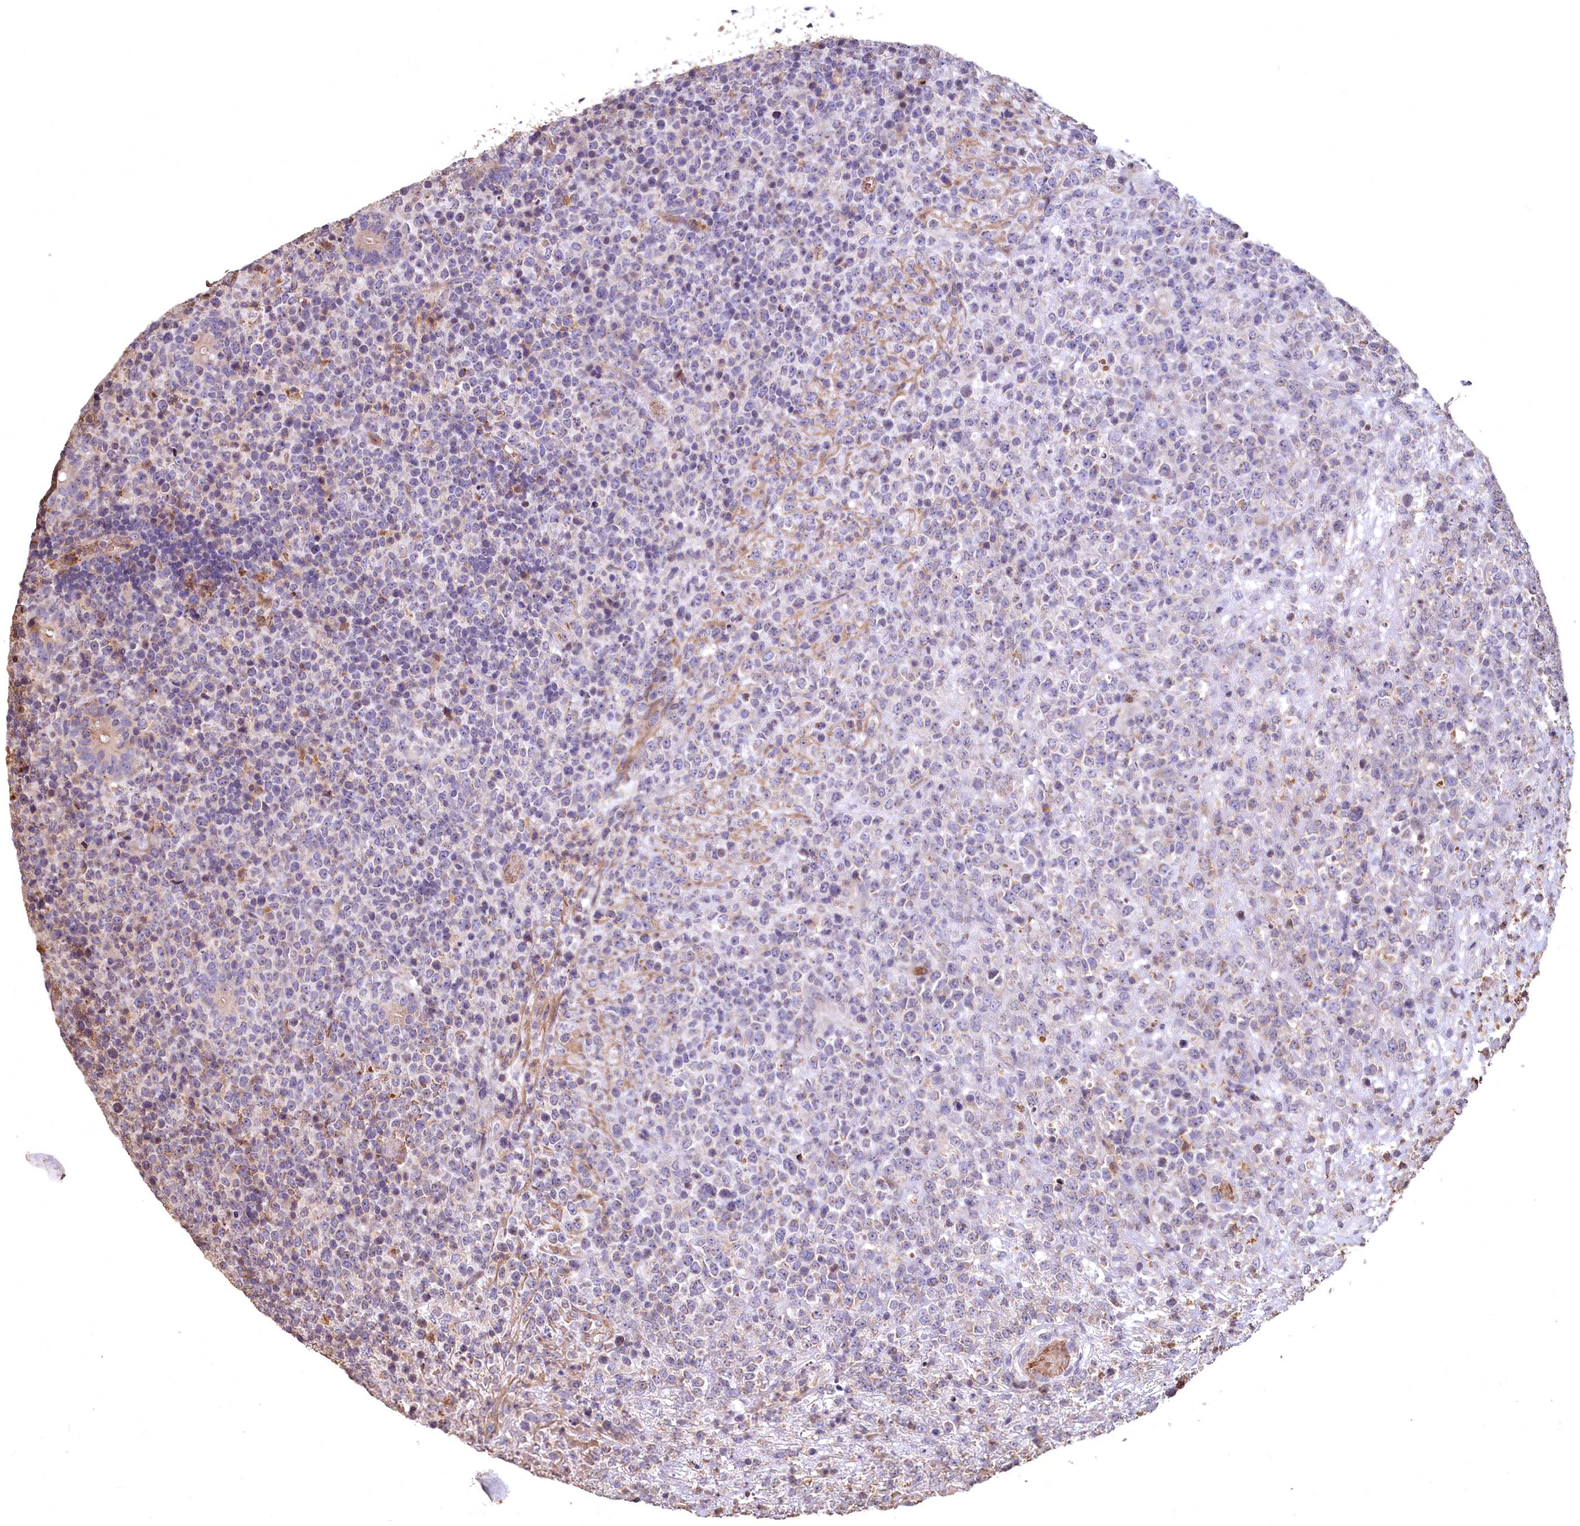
{"staining": {"intensity": "negative", "quantity": "none", "location": "none"}, "tissue": "lymphoma", "cell_type": "Tumor cells", "image_type": "cancer", "snomed": [{"axis": "morphology", "description": "Malignant lymphoma, non-Hodgkin's type, High grade"}, {"axis": "topography", "description": "Colon"}], "caption": "High power microscopy image of an immunohistochemistry histopathology image of high-grade malignant lymphoma, non-Hodgkin's type, revealing no significant staining in tumor cells.", "gene": "SPTA1", "patient": {"sex": "female", "age": 53}}